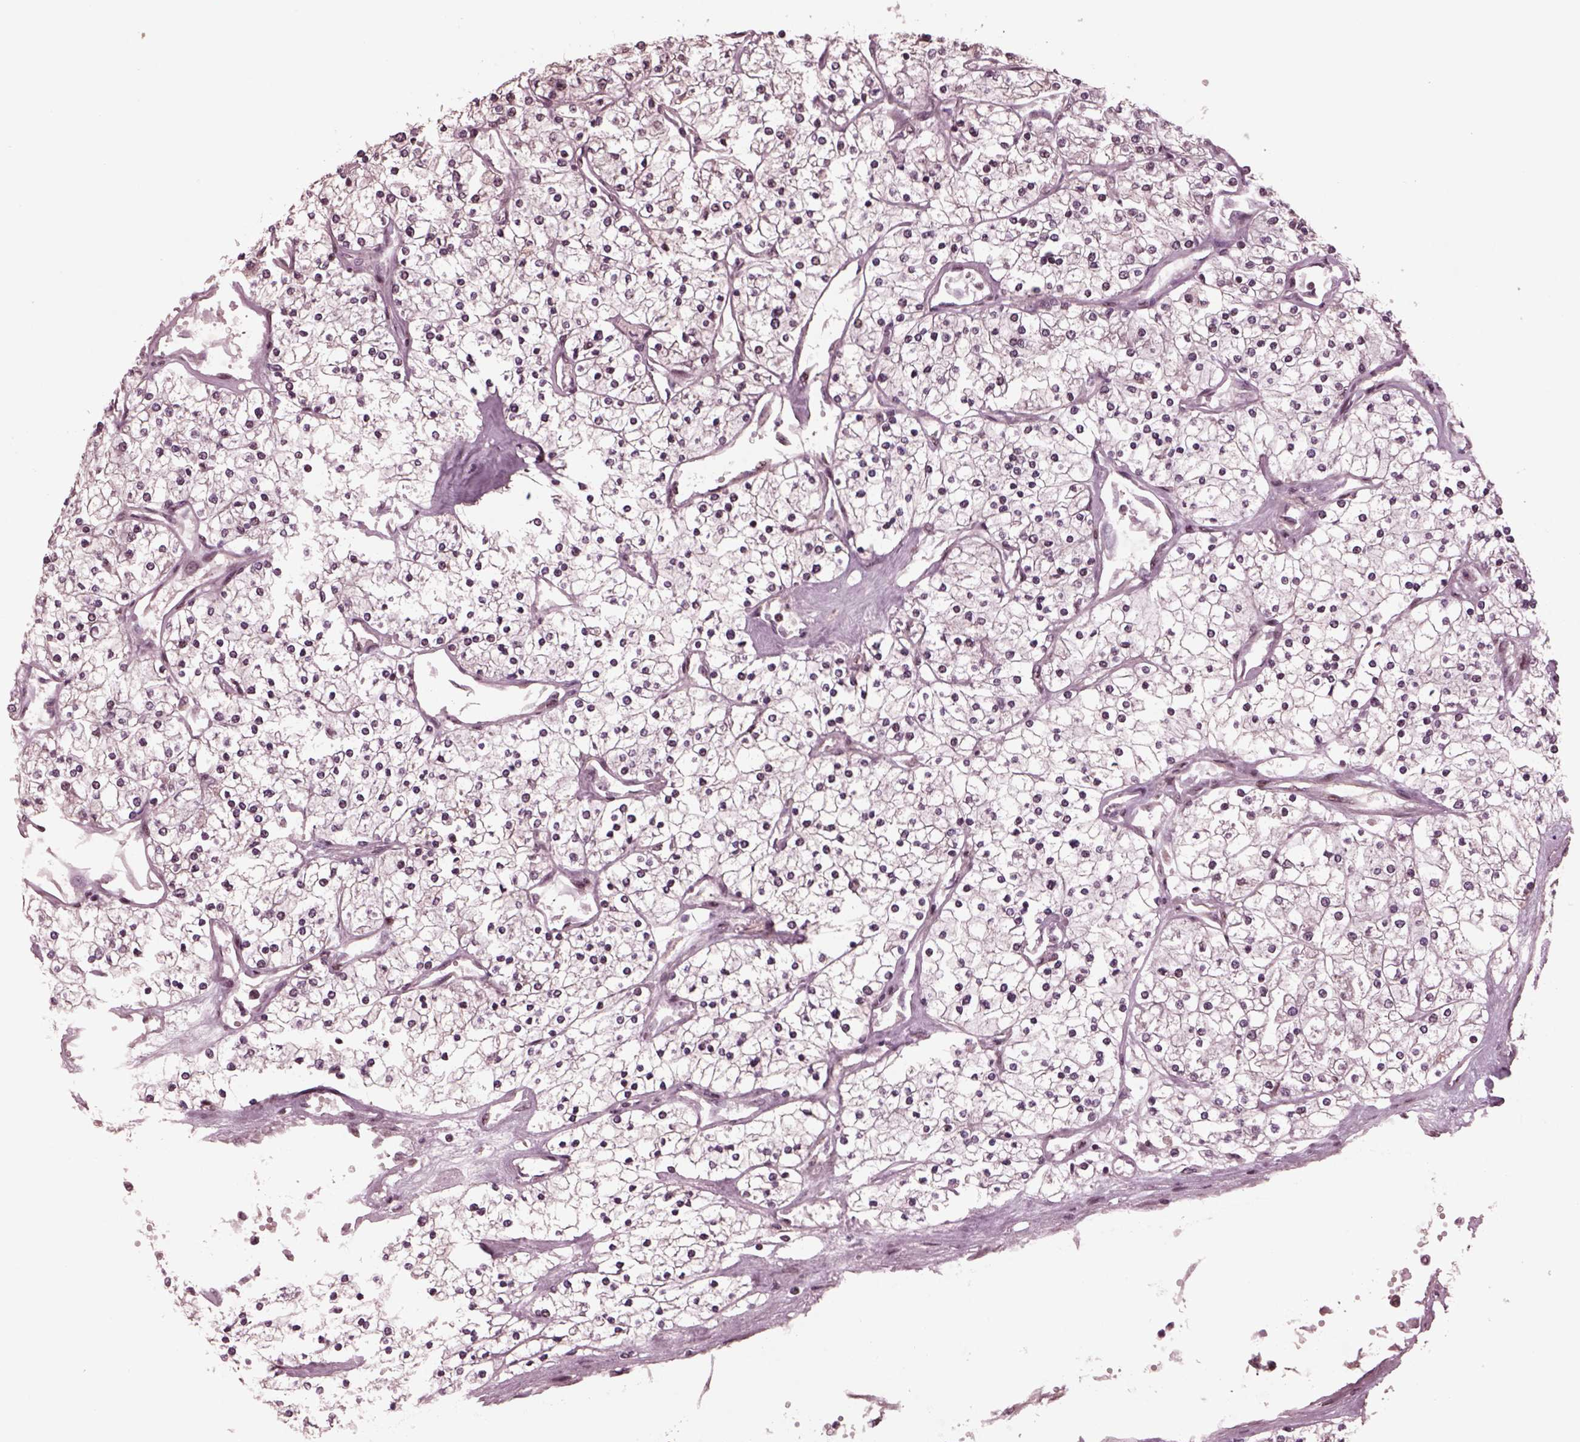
{"staining": {"intensity": "negative", "quantity": "none", "location": "none"}, "tissue": "renal cancer", "cell_type": "Tumor cells", "image_type": "cancer", "snomed": [{"axis": "morphology", "description": "Adenocarcinoma, NOS"}, {"axis": "topography", "description": "Kidney"}], "caption": "A high-resolution photomicrograph shows immunohistochemistry staining of renal cancer, which exhibits no significant expression in tumor cells.", "gene": "NAP1L5", "patient": {"sex": "male", "age": 80}}